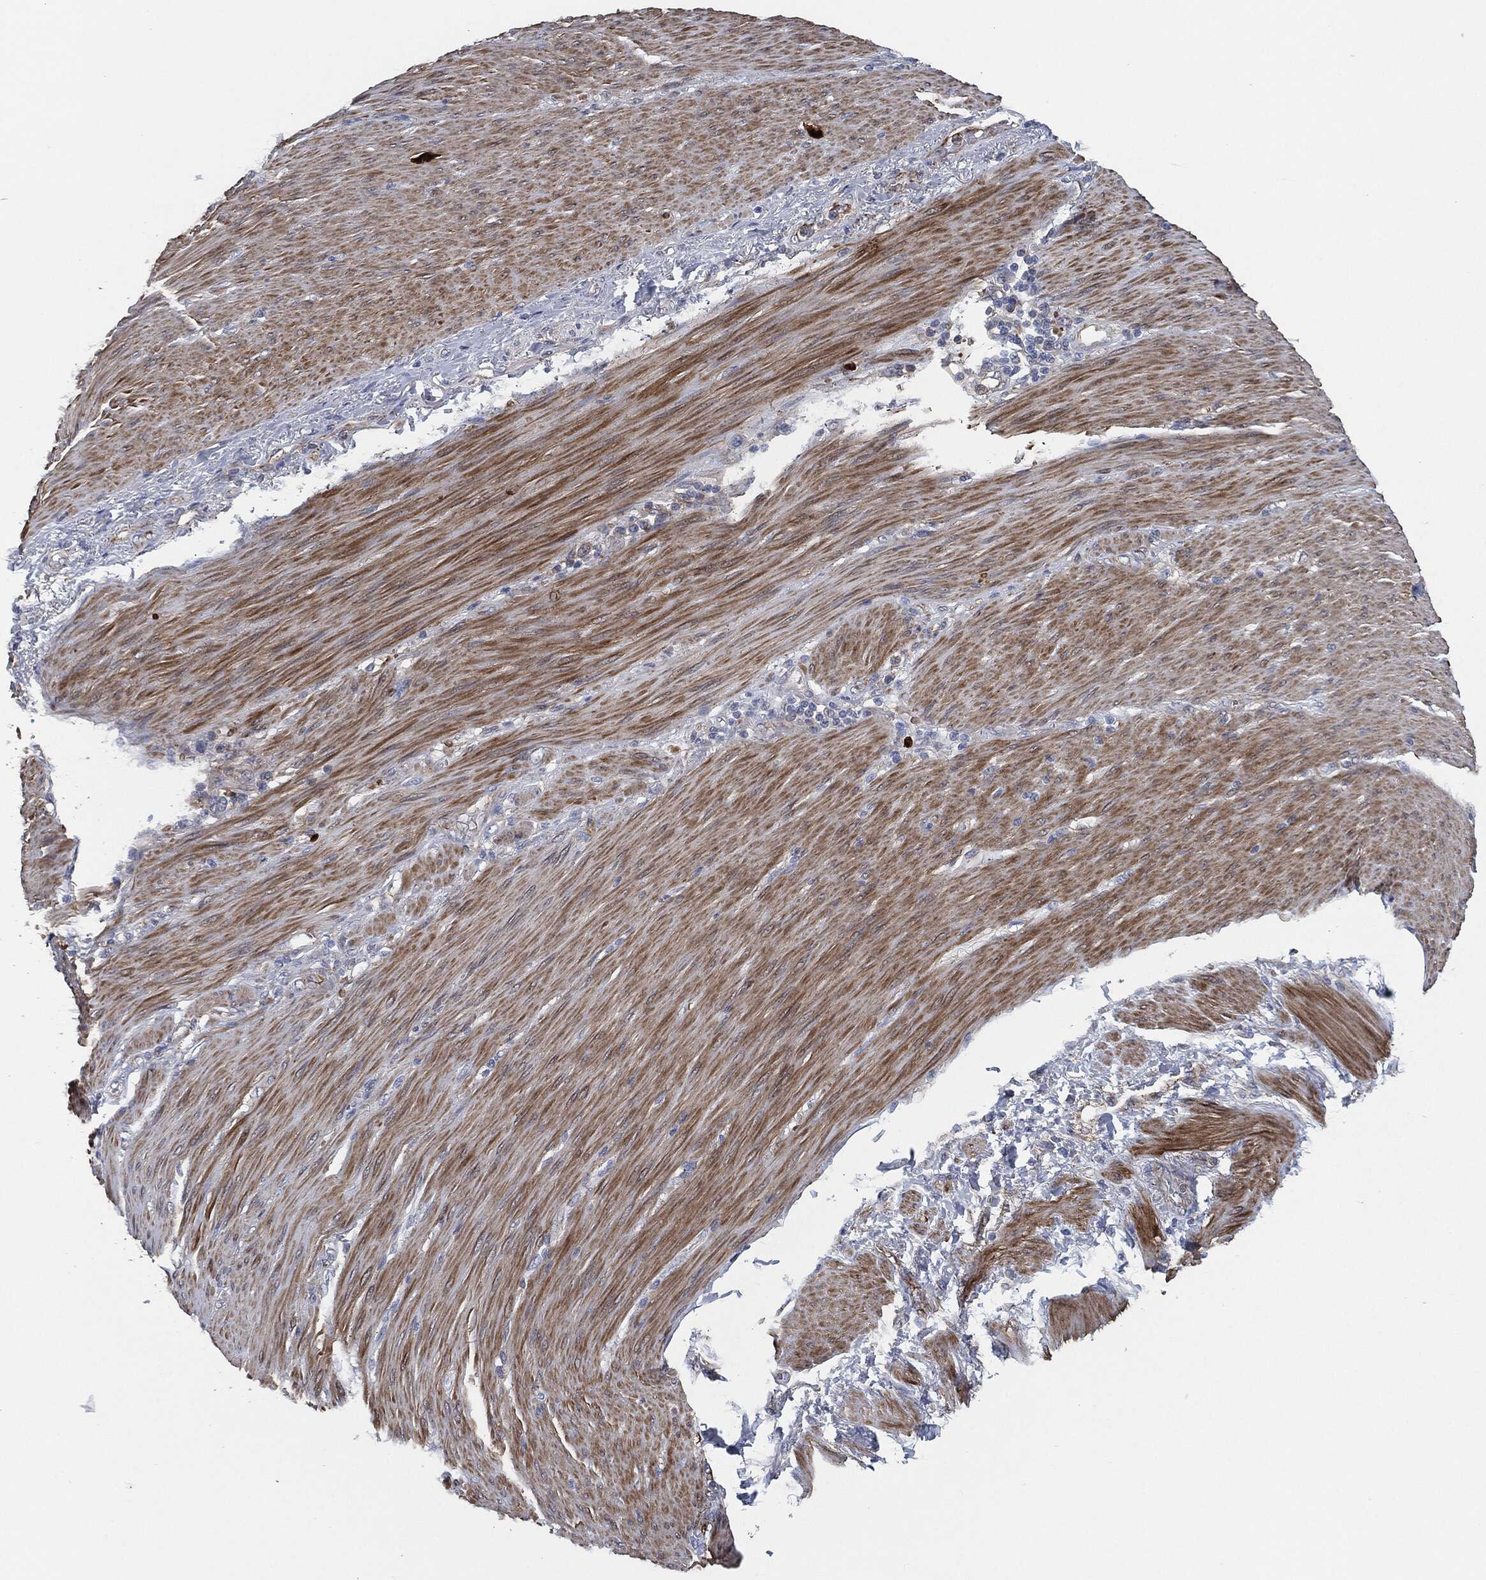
{"staining": {"intensity": "negative", "quantity": "none", "location": "none"}, "tissue": "stomach cancer", "cell_type": "Tumor cells", "image_type": "cancer", "snomed": [{"axis": "morphology", "description": "Normal tissue, NOS"}, {"axis": "morphology", "description": "Adenocarcinoma, NOS"}, {"axis": "topography", "description": "Stomach"}], "caption": "Immunohistochemistry (IHC) micrograph of neoplastic tissue: human stomach cancer (adenocarcinoma) stained with DAB (3,3'-diaminobenzidine) displays no significant protein staining in tumor cells.", "gene": "SVIL", "patient": {"sex": "female", "age": 79}}